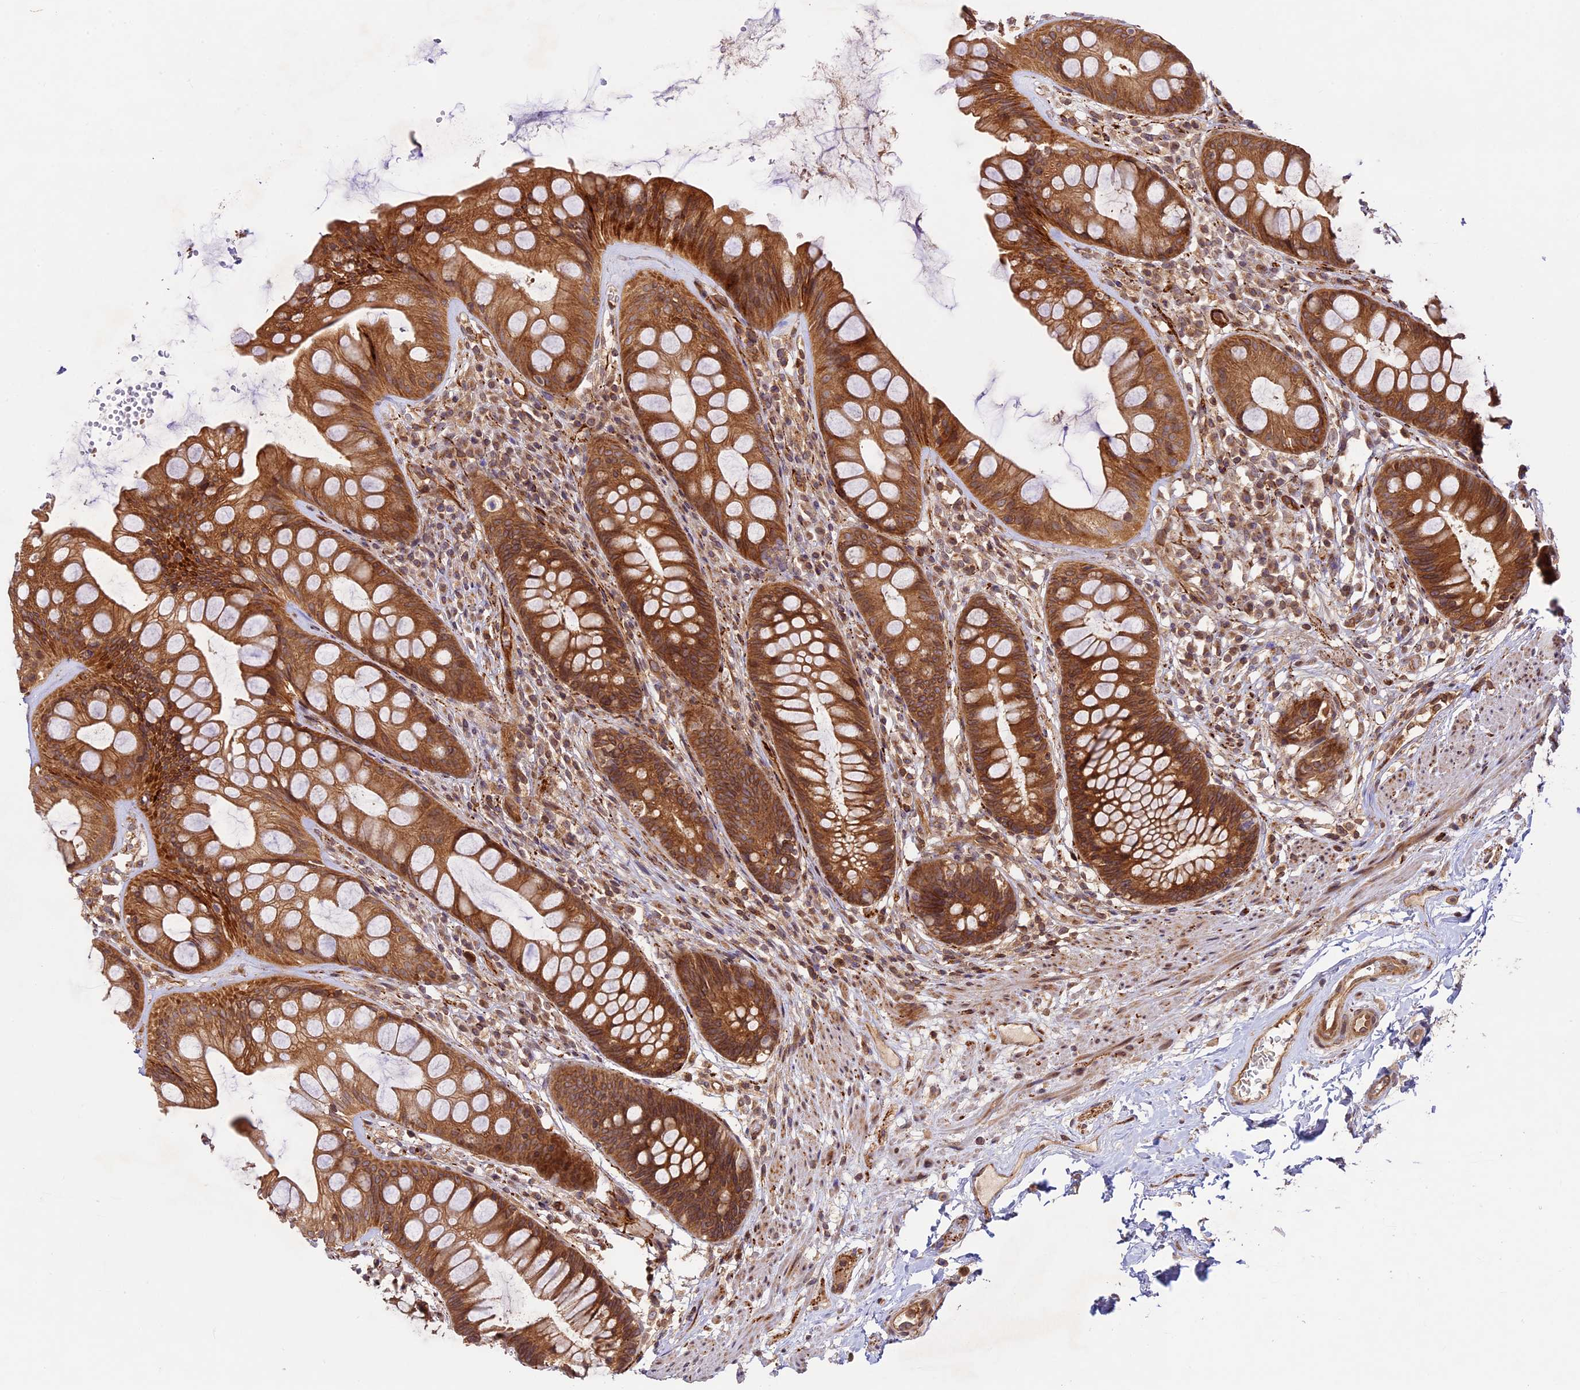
{"staining": {"intensity": "moderate", "quantity": ">75%", "location": "cytoplasmic/membranous,nuclear"}, "tissue": "rectum", "cell_type": "Glandular cells", "image_type": "normal", "snomed": [{"axis": "morphology", "description": "Normal tissue, NOS"}, {"axis": "topography", "description": "Rectum"}], "caption": "Moderate cytoplasmic/membranous,nuclear expression for a protein is seen in about >75% of glandular cells of benign rectum using immunohistochemistry.", "gene": "DGKH", "patient": {"sex": "male", "age": 74}}